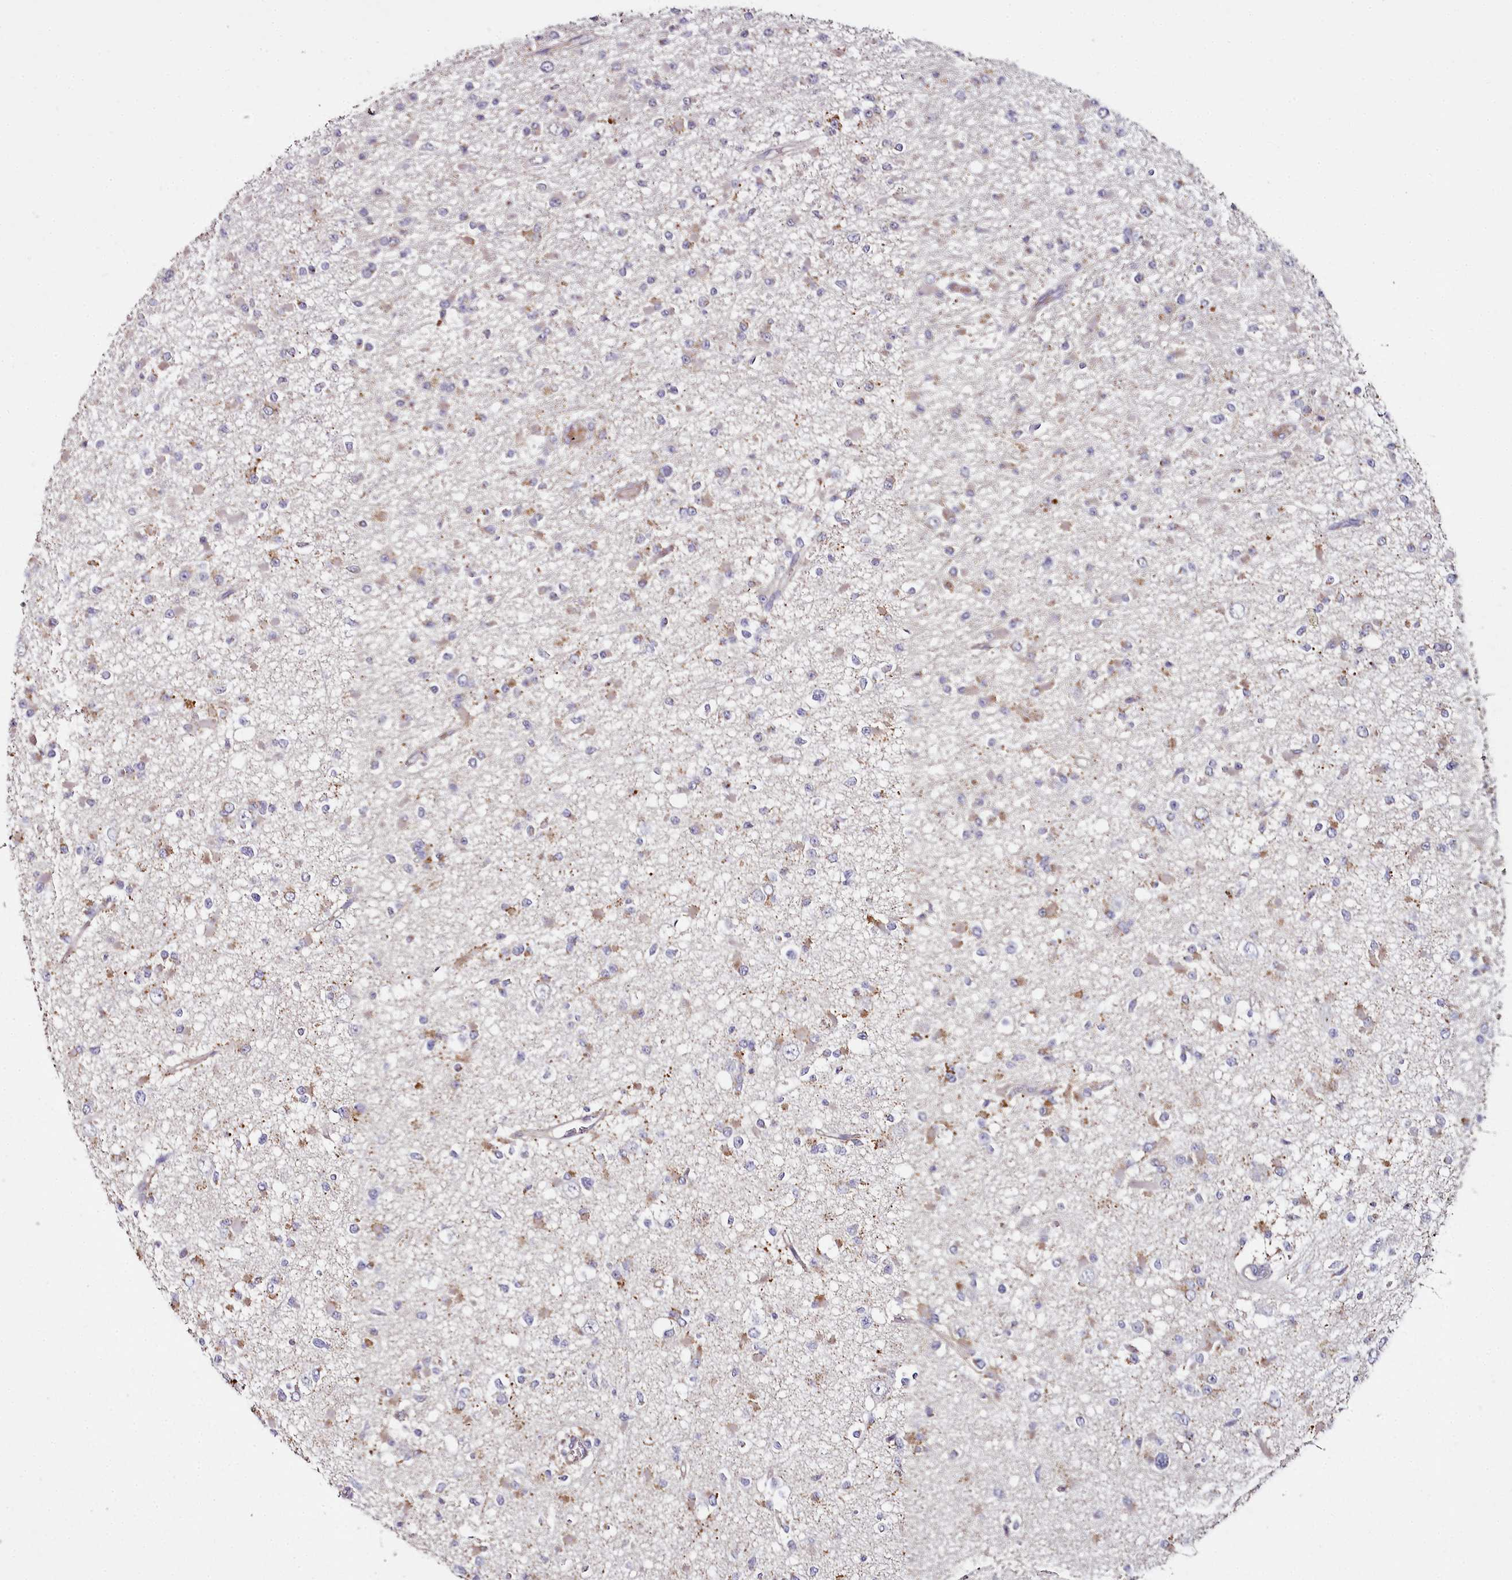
{"staining": {"intensity": "negative", "quantity": "none", "location": "none"}, "tissue": "glioma", "cell_type": "Tumor cells", "image_type": "cancer", "snomed": [{"axis": "morphology", "description": "Glioma, malignant, Low grade"}, {"axis": "topography", "description": "Brain"}], "caption": "Glioma was stained to show a protein in brown. There is no significant expression in tumor cells.", "gene": "ACSS1", "patient": {"sex": "female", "age": 22}}